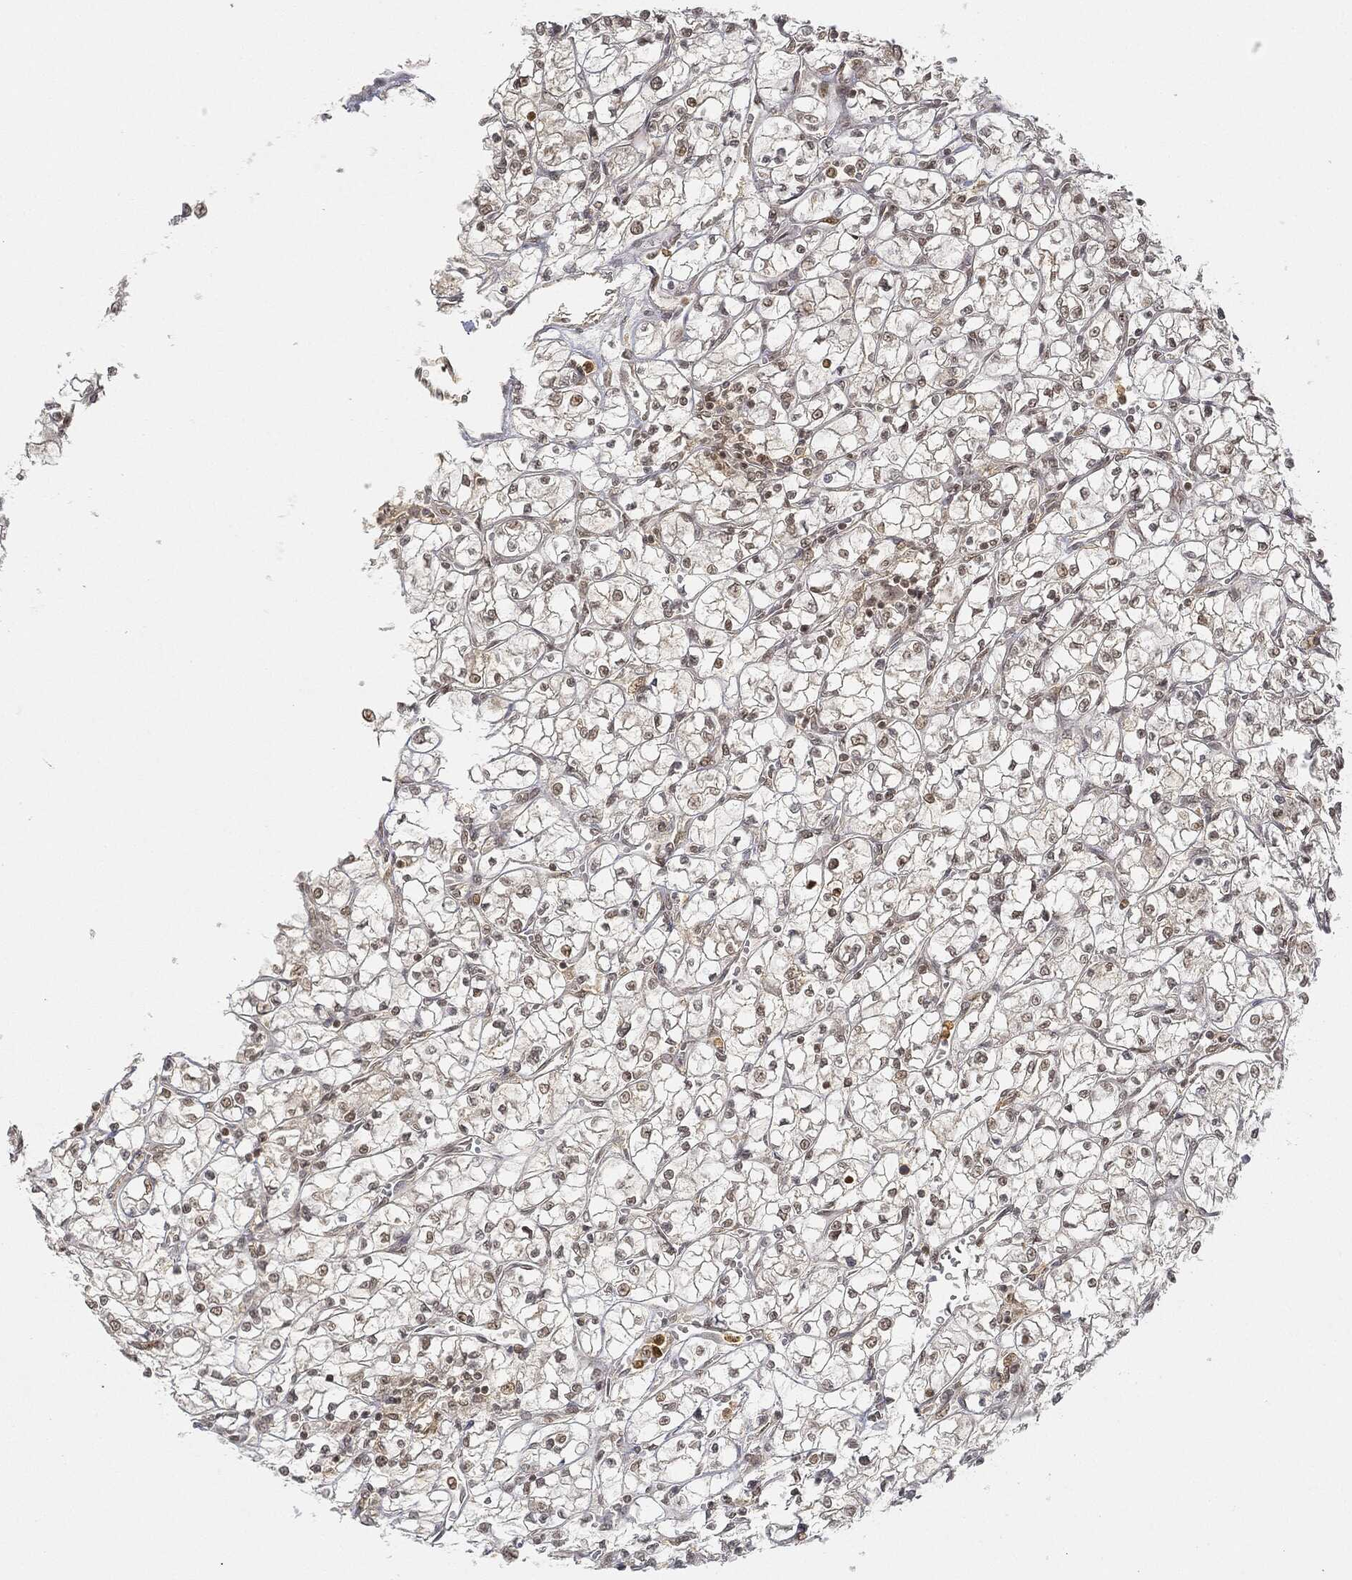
{"staining": {"intensity": "moderate", "quantity": "<25%", "location": "nuclear"}, "tissue": "renal cancer", "cell_type": "Tumor cells", "image_type": "cancer", "snomed": [{"axis": "morphology", "description": "Adenocarcinoma, NOS"}, {"axis": "topography", "description": "Kidney"}], "caption": "Renal cancer (adenocarcinoma) stained for a protein (brown) exhibits moderate nuclear positive expression in approximately <25% of tumor cells.", "gene": "CIB1", "patient": {"sex": "female", "age": 64}}